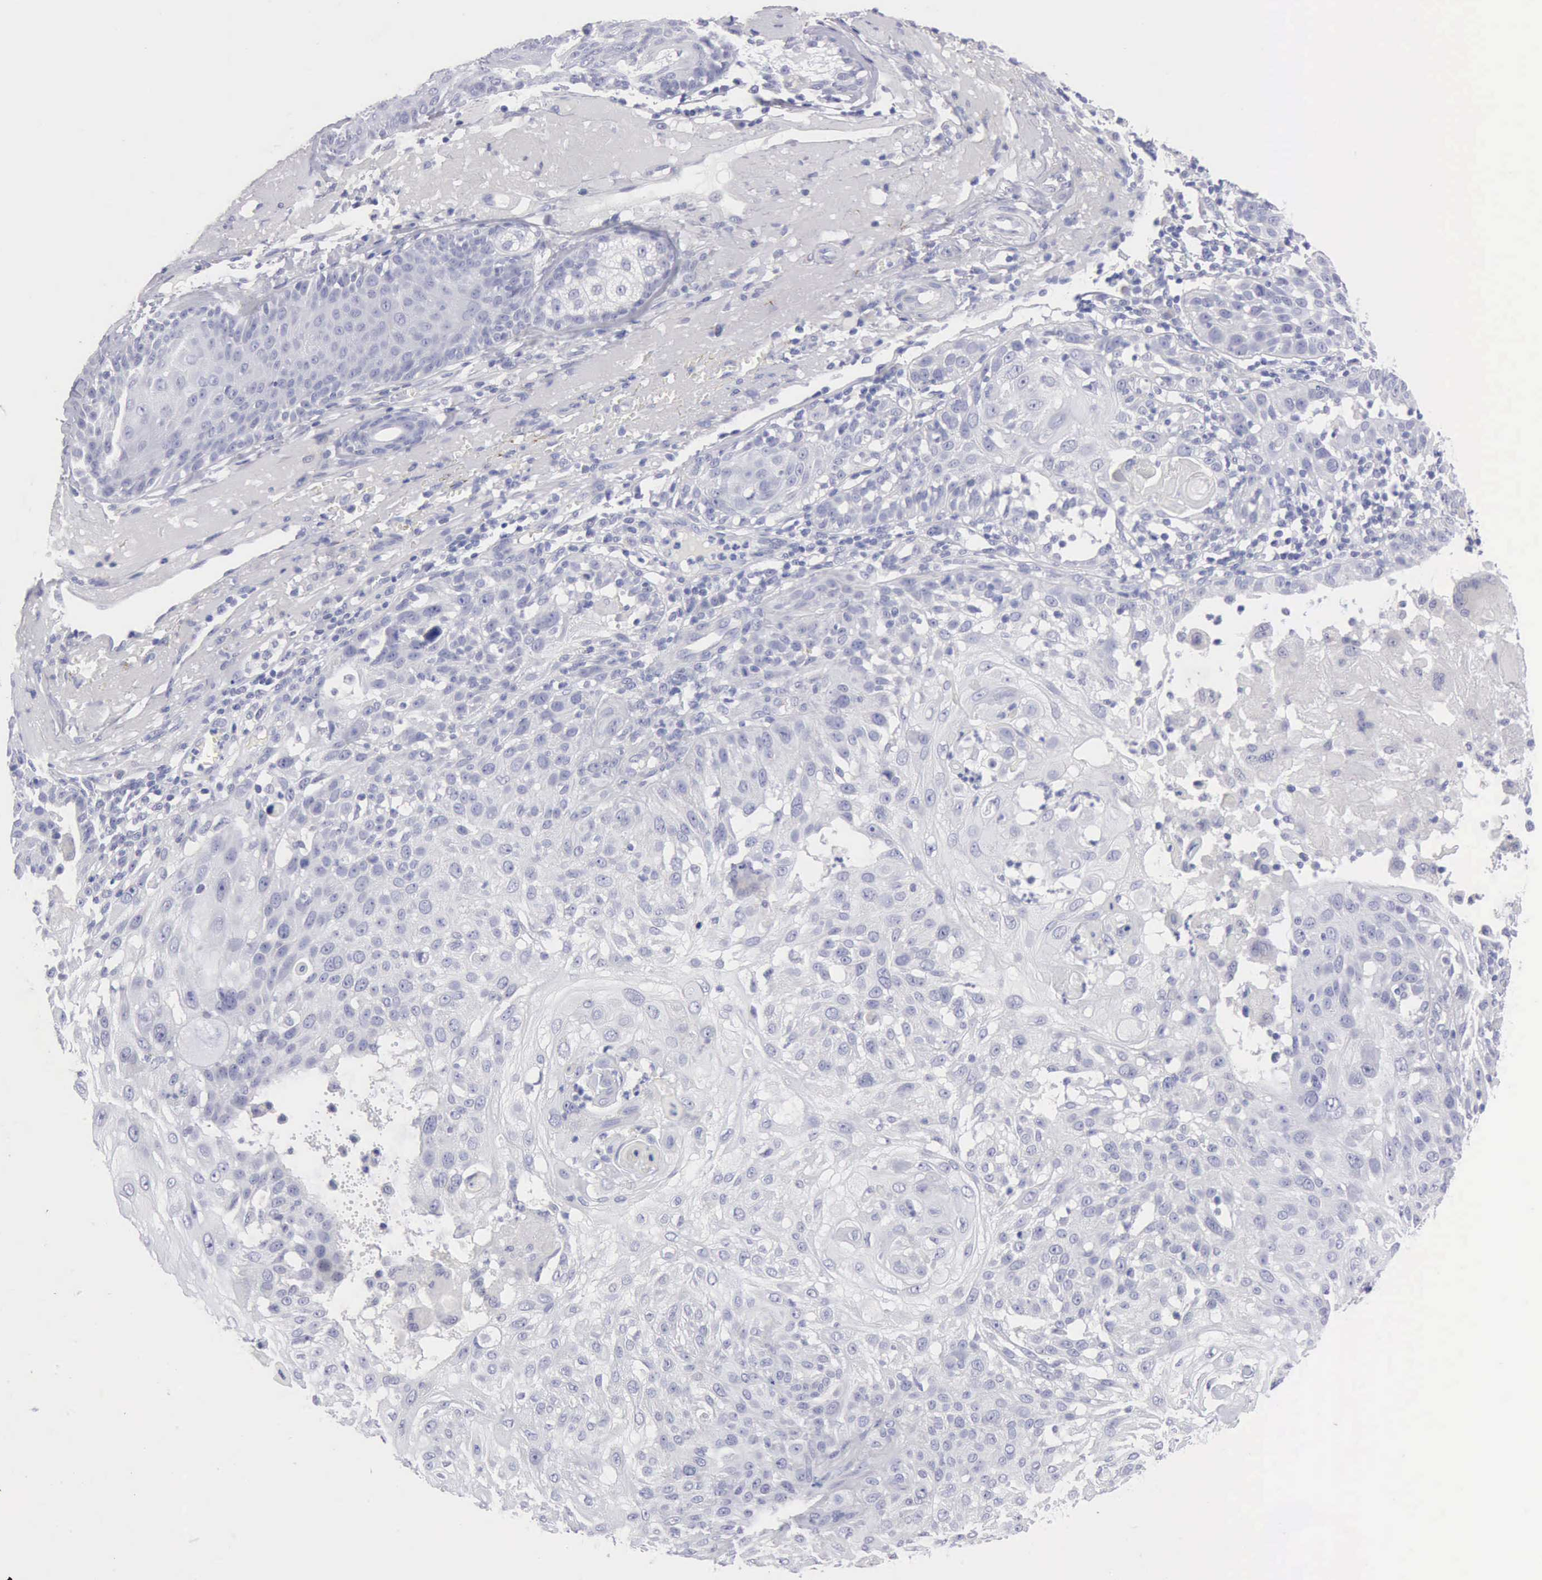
{"staining": {"intensity": "negative", "quantity": "none", "location": "none"}, "tissue": "skin cancer", "cell_type": "Tumor cells", "image_type": "cancer", "snomed": [{"axis": "morphology", "description": "Squamous cell carcinoma, NOS"}, {"axis": "topography", "description": "Skin"}], "caption": "High power microscopy photomicrograph of an immunohistochemistry (IHC) image of skin cancer, revealing no significant expression in tumor cells.", "gene": "ANGEL1", "patient": {"sex": "female", "age": 89}}